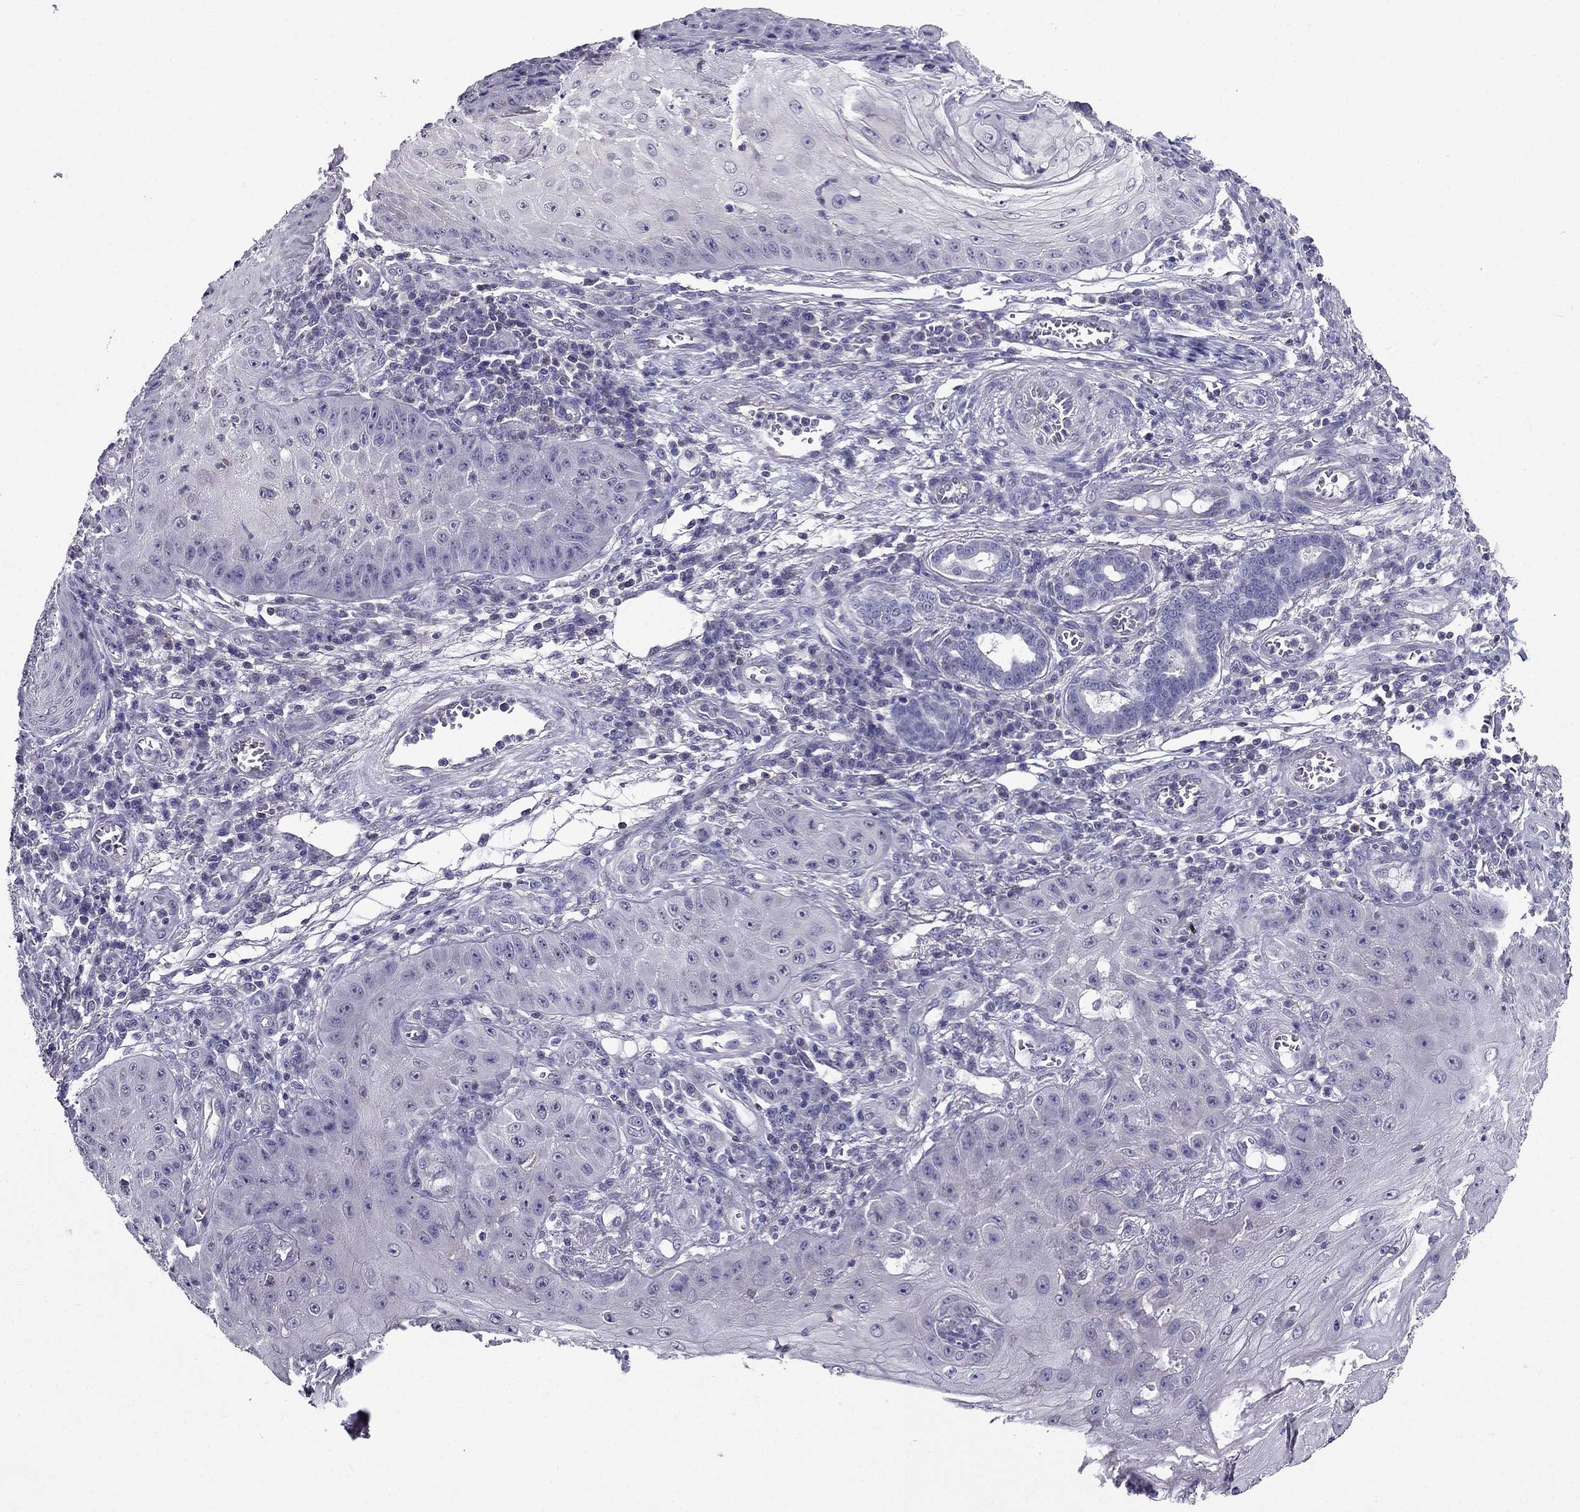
{"staining": {"intensity": "negative", "quantity": "none", "location": "none"}, "tissue": "skin cancer", "cell_type": "Tumor cells", "image_type": "cancer", "snomed": [{"axis": "morphology", "description": "Squamous cell carcinoma, NOS"}, {"axis": "topography", "description": "Skin"}], "caption": "Tumor cells are negative for protein expression in human skin cancer (squamous cell carcinoma).", "gene": "AAK1", "patient": {"sex": "male", "age": 70}}